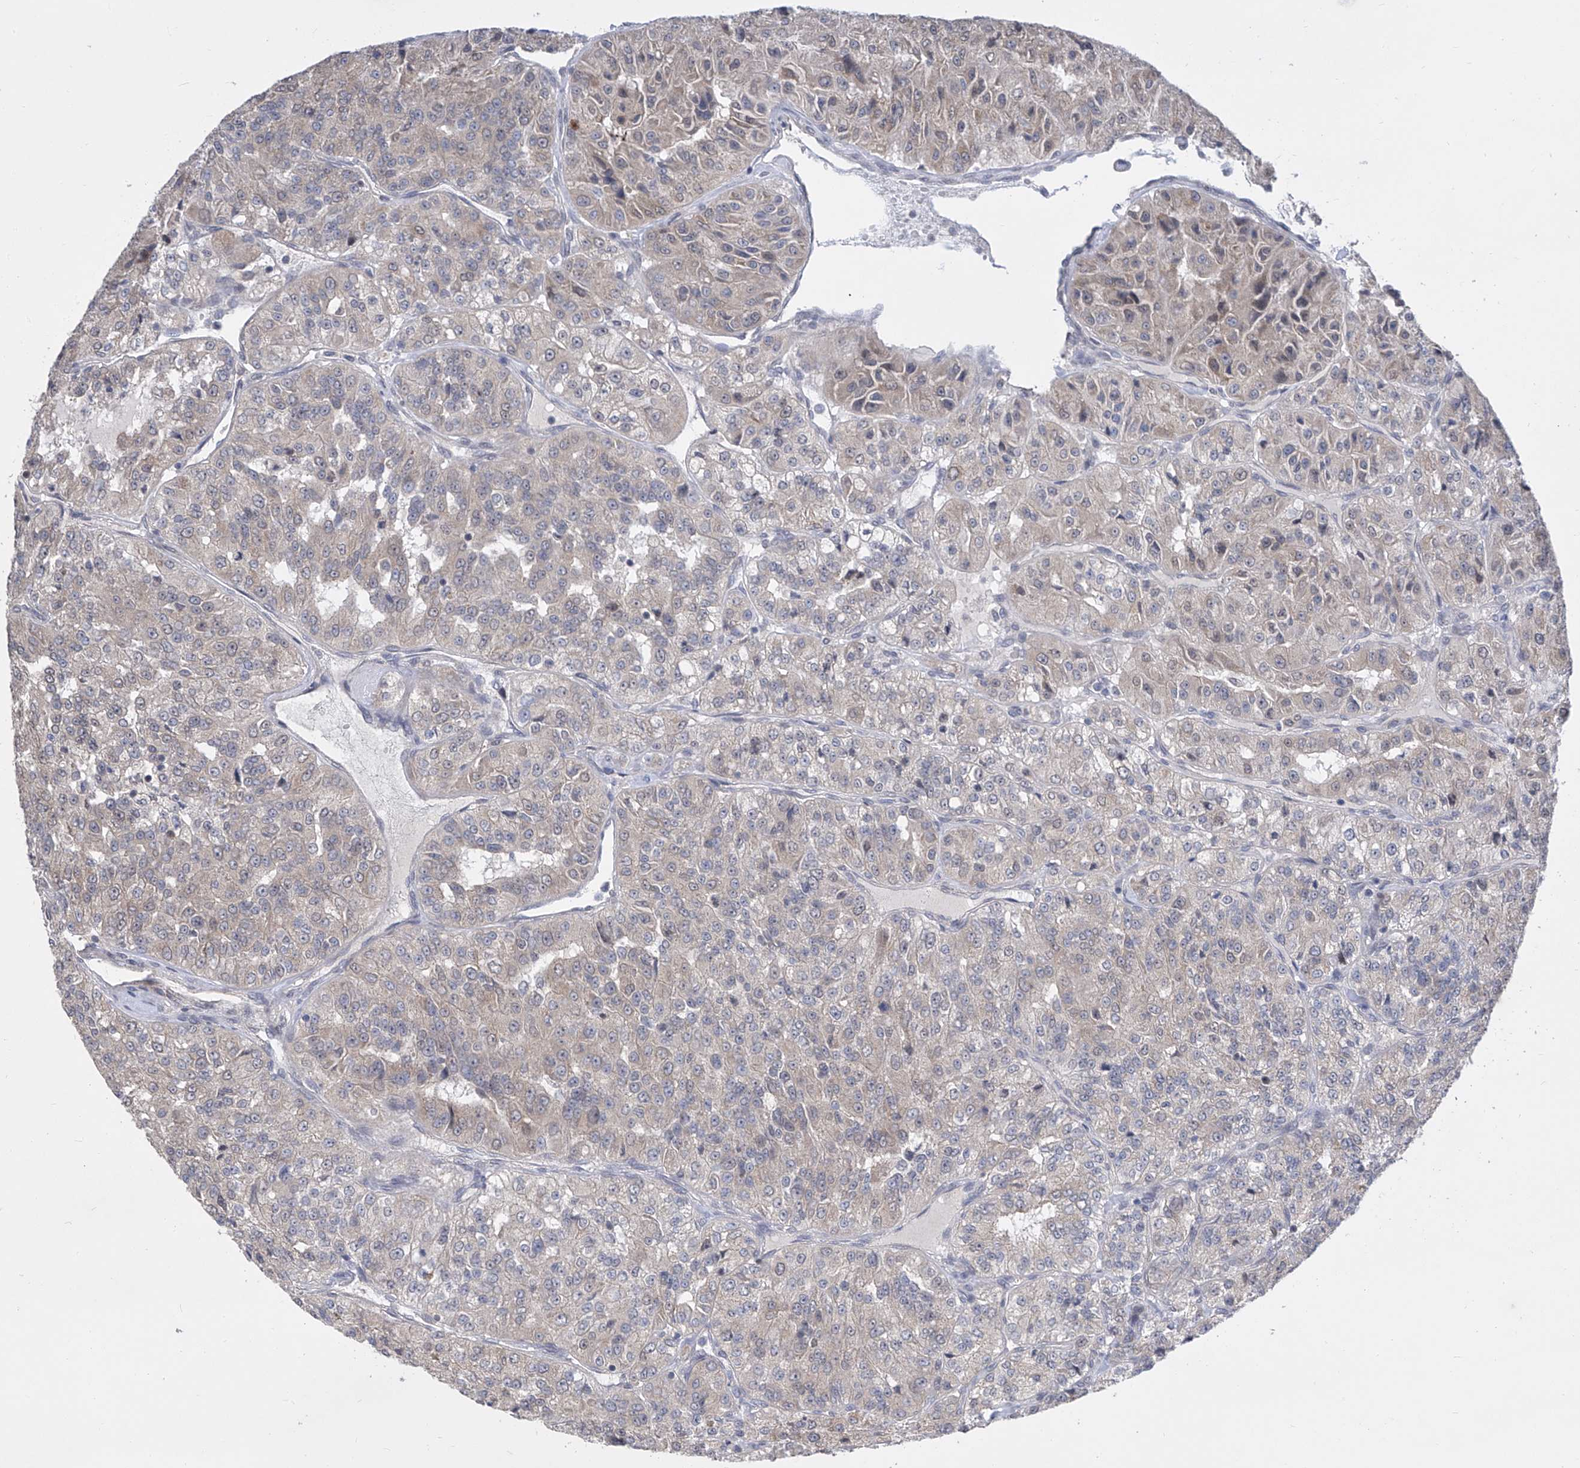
{"staining": {"intensity": "moderate", "quantity": "25%-75%", "location": "cytoplasmic/membranous"}, "tissue": "renal cancer", "cell_type": "Tumor cells", "image_type": "cancer", "snomed": [{"axis": "morphology", "description": "Adenocarcinoma, NOS"}, {"axis": "topography", "description": "Kidney"}], "caption": "Renal cancer (adenocarcinoma) was stained to show a protein in brown. There is medium levels of moderate cytoplasmic/membranous positivity in approximately 25%-75% of tumor cells.", "gene": "CETN2", "patient": {"sex": "female", "age": 63}}